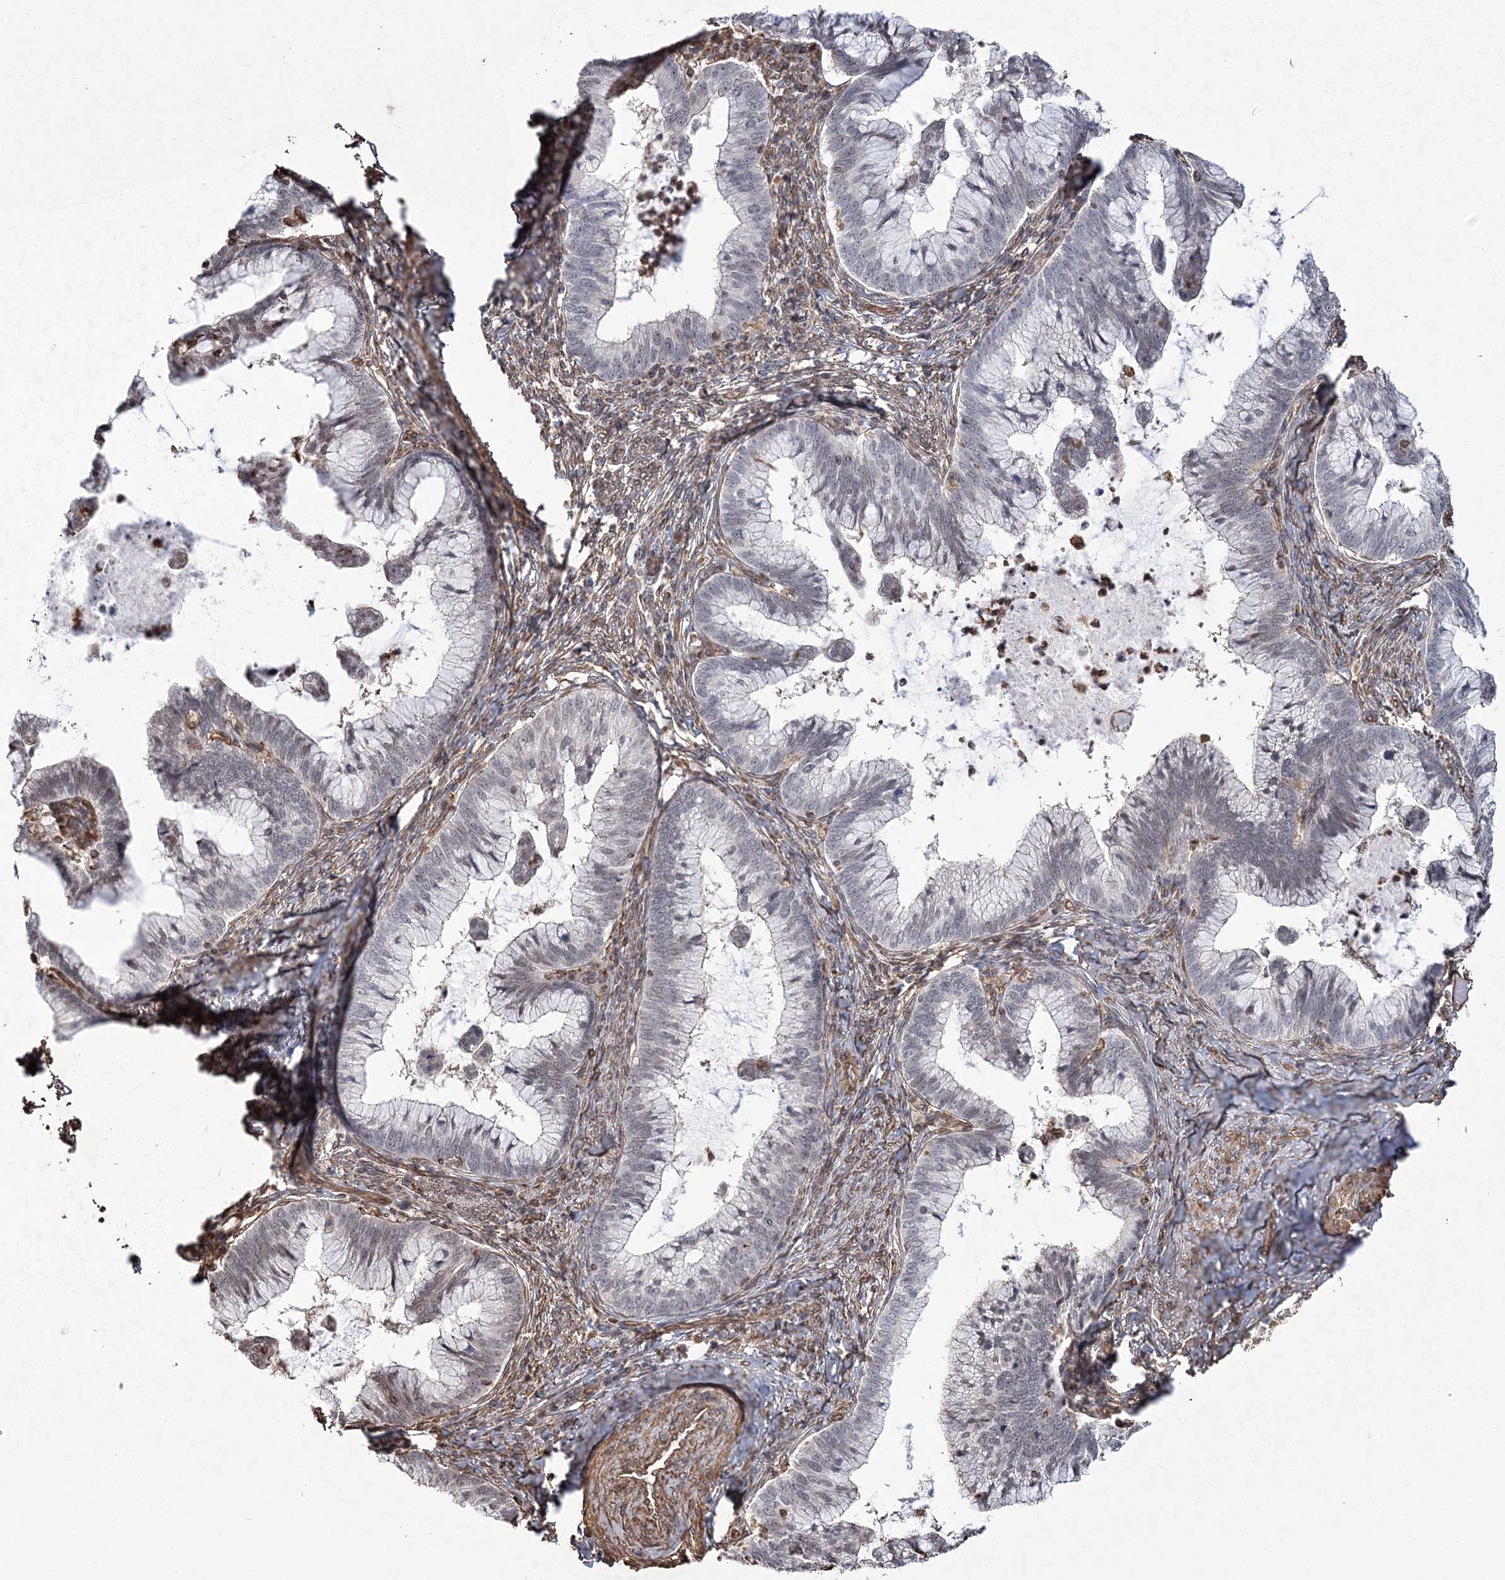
{"staining": {"intensity": "weak", "quantity": "25%-75%", "location": "nuclear"}, "tissue": "cervical cancer", "cell_type": "Tumor cells", "image_type": "cancer", "snomed": [{"axis": "morphology", "description": "Adenocarcinoma, NOS"}, {"axis": "topography", "description": "Cervix"}], "caption": "Tumor cells display low levels of weak nuclear positivity in approximately 25%-75% of cells in cervical cancer.", "gene": "ATP11B", "patient": {"sex": "female", "age": 36}}